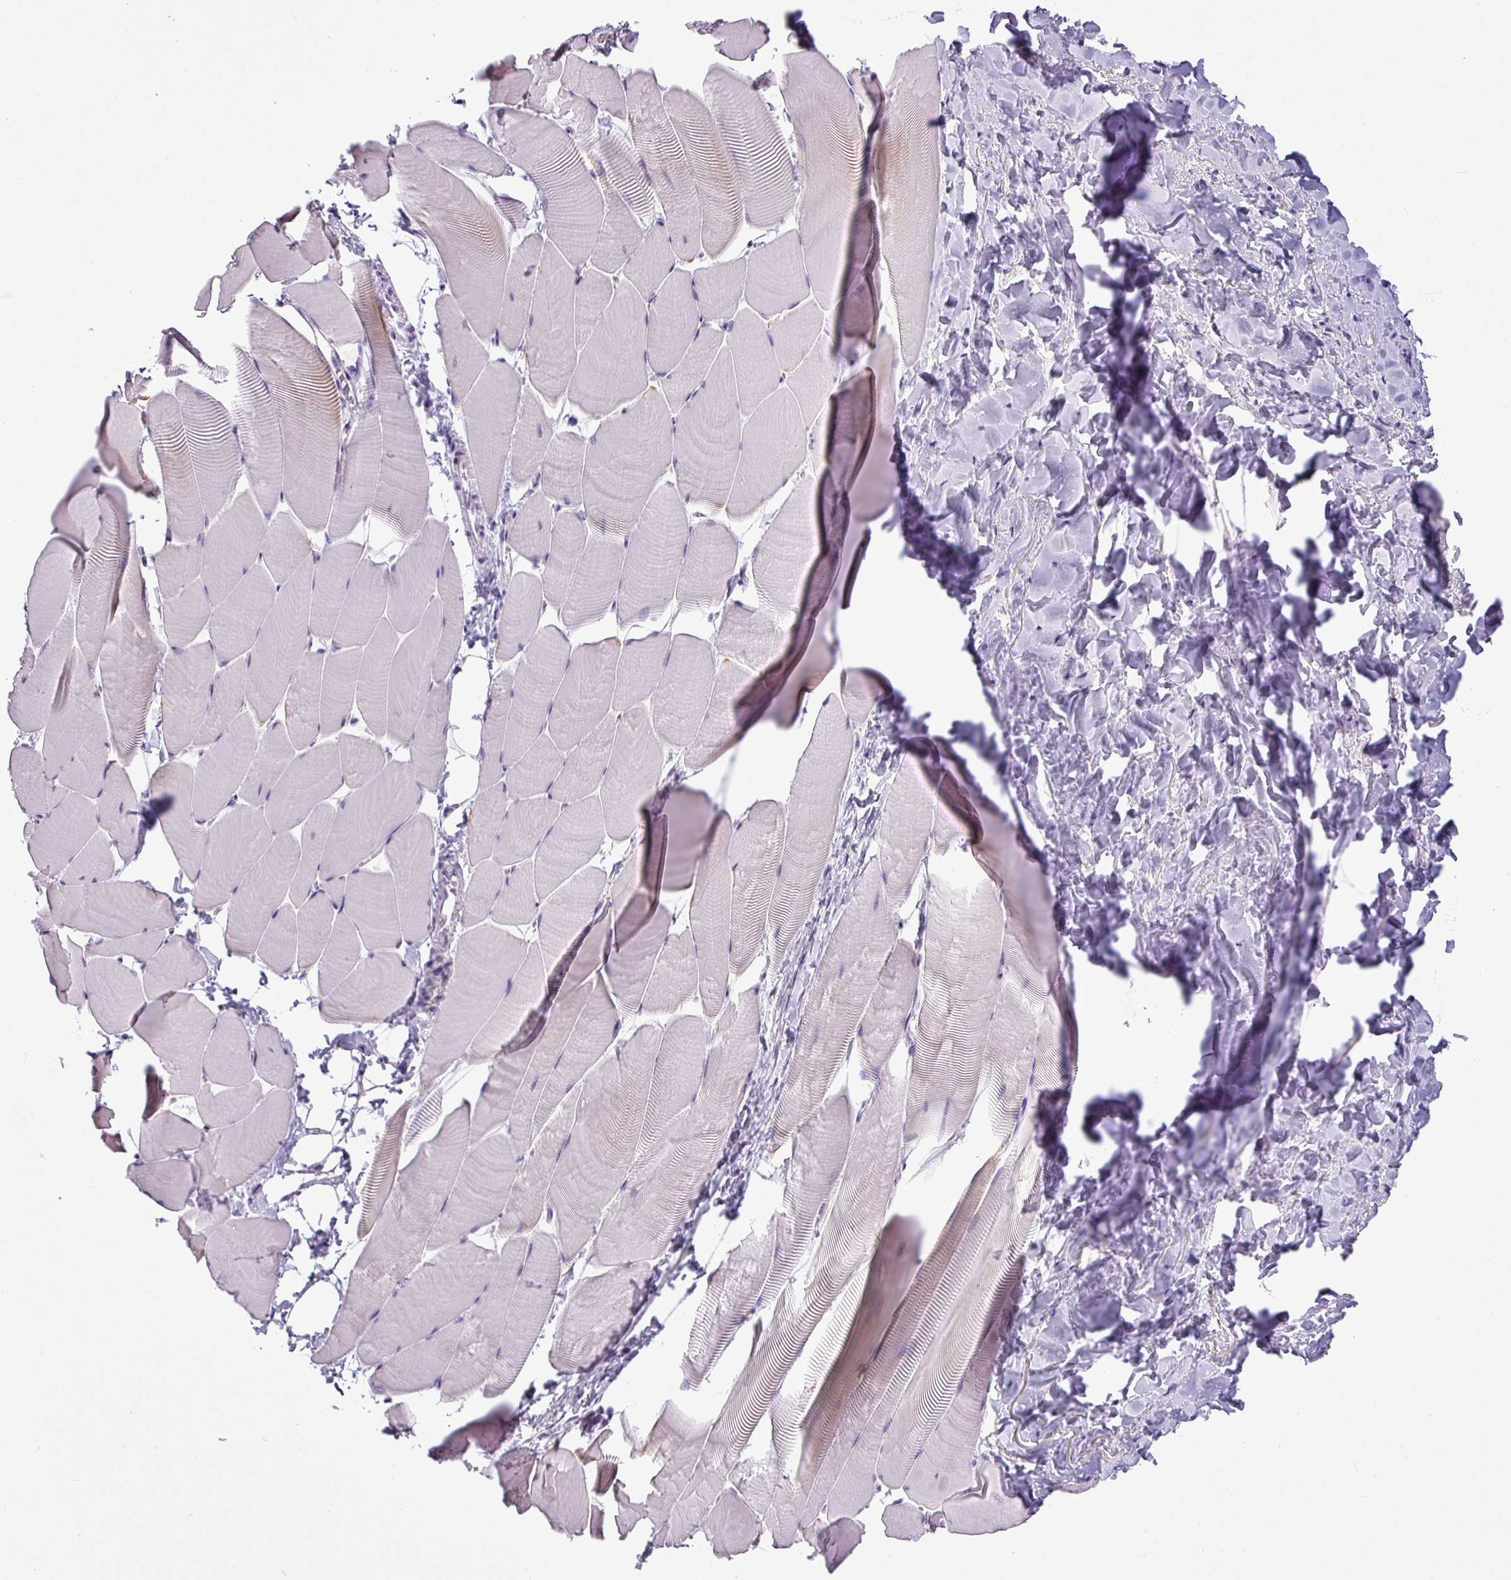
{"staining": {"intensity": "negative", "quantity": "none", "location": "none"}, "tissue": "skeletal muscle", "cell_type": "Myocytes", "image_type": "normal", "snomed": [{"axis": "morphology", "description": "Normal tissue, NOS"}, {"axis": "topography", "description": "Skeletal muscle"}], "caption": "The micrograph displays no significant staining in myocytes of skeletal muscle. (DAB immunohistochemistry, high magnification).", "gene": "CDH16", "patient": {"sex": "male", "age": 25}}